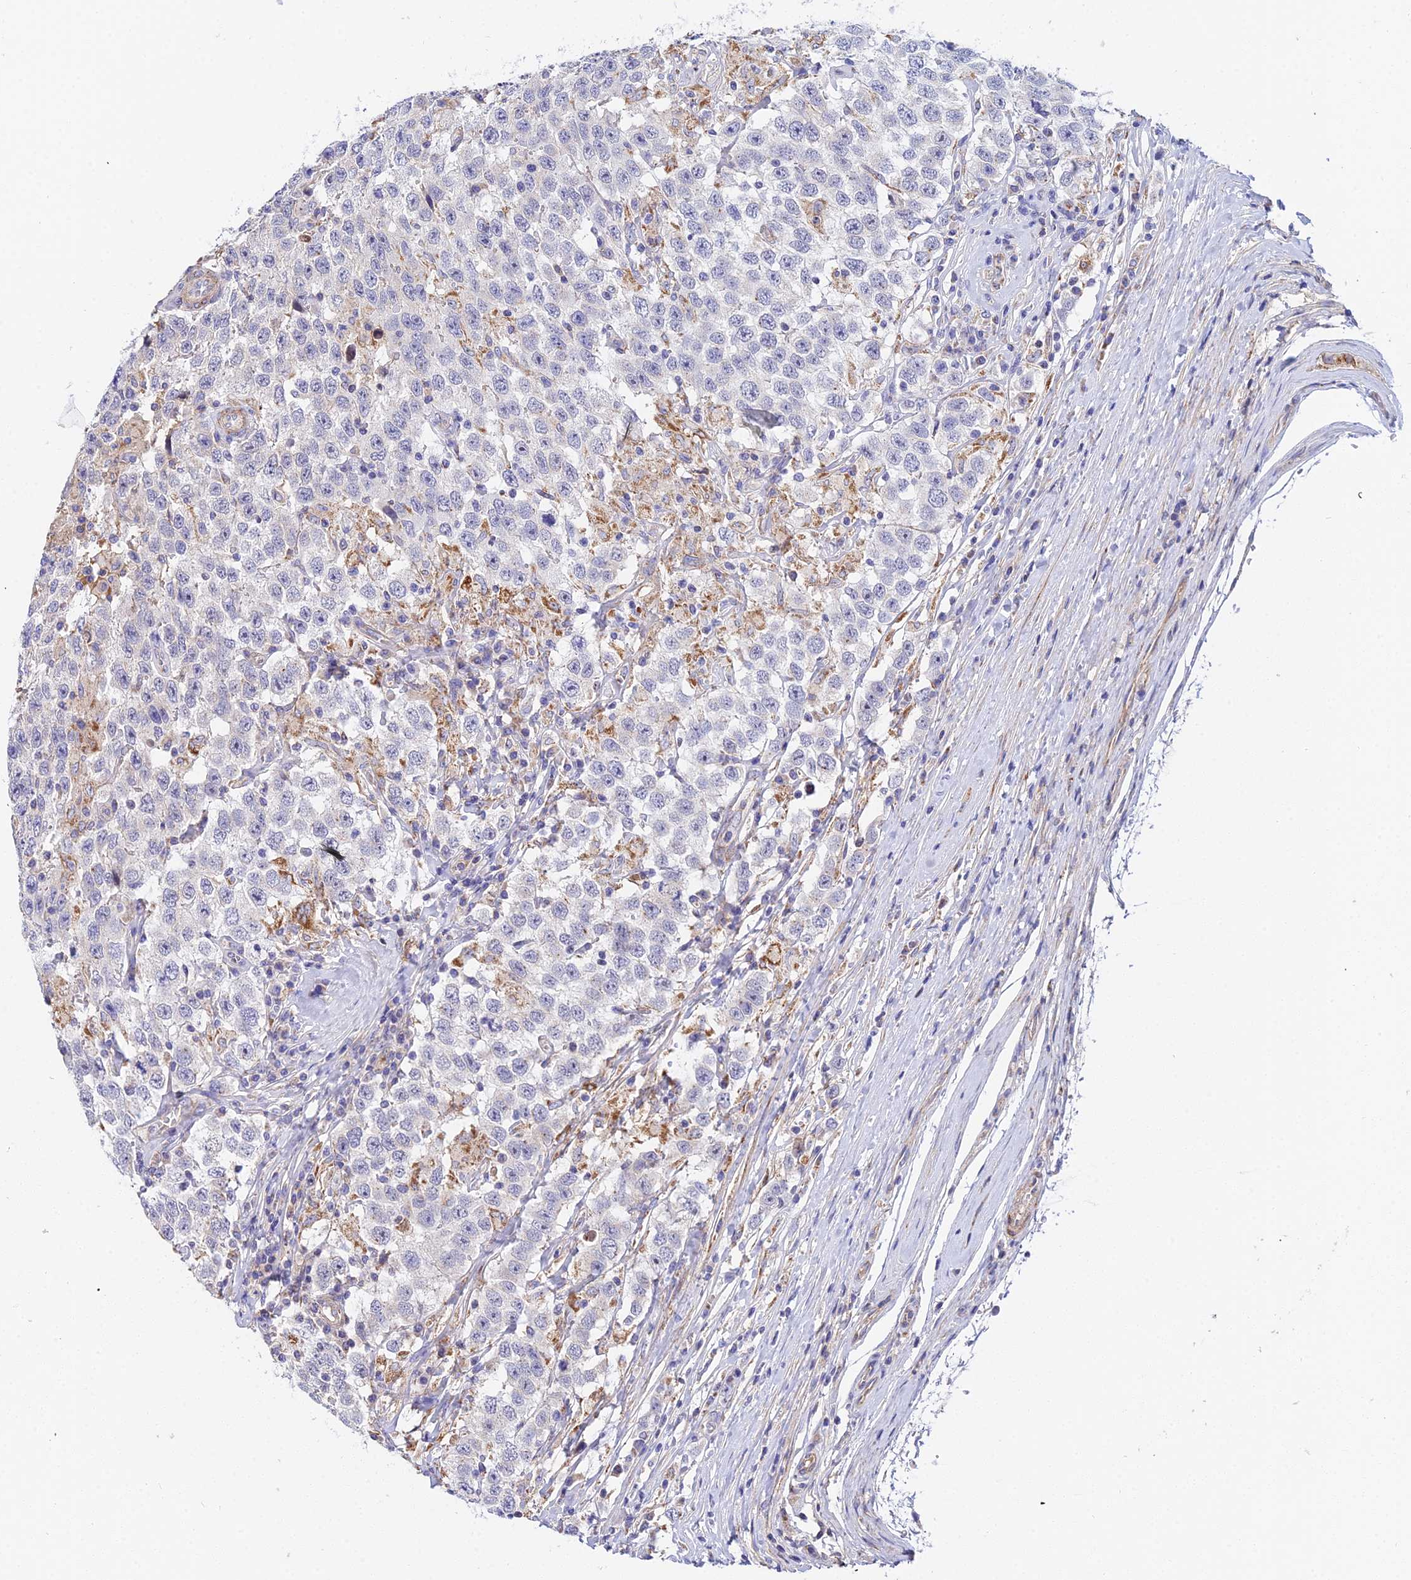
{"staining": {"intensity": "negative", "quantity": "none", "location": "none"}, "tissue": "testis cancer", "cell_type": "Tumor cells", "image_type": "cancer", "snomed": [{"axis": "morphology", "description": "Seminoma, NOS"}, {"axis": "topography", "description": "Testis"}], "caption": "Immunohistochemical staining of testis seminoma demonstrates no significant staining in tumor cells.", "gene": "ACOT2", "patient": {"sex": "male", "age": 41}}